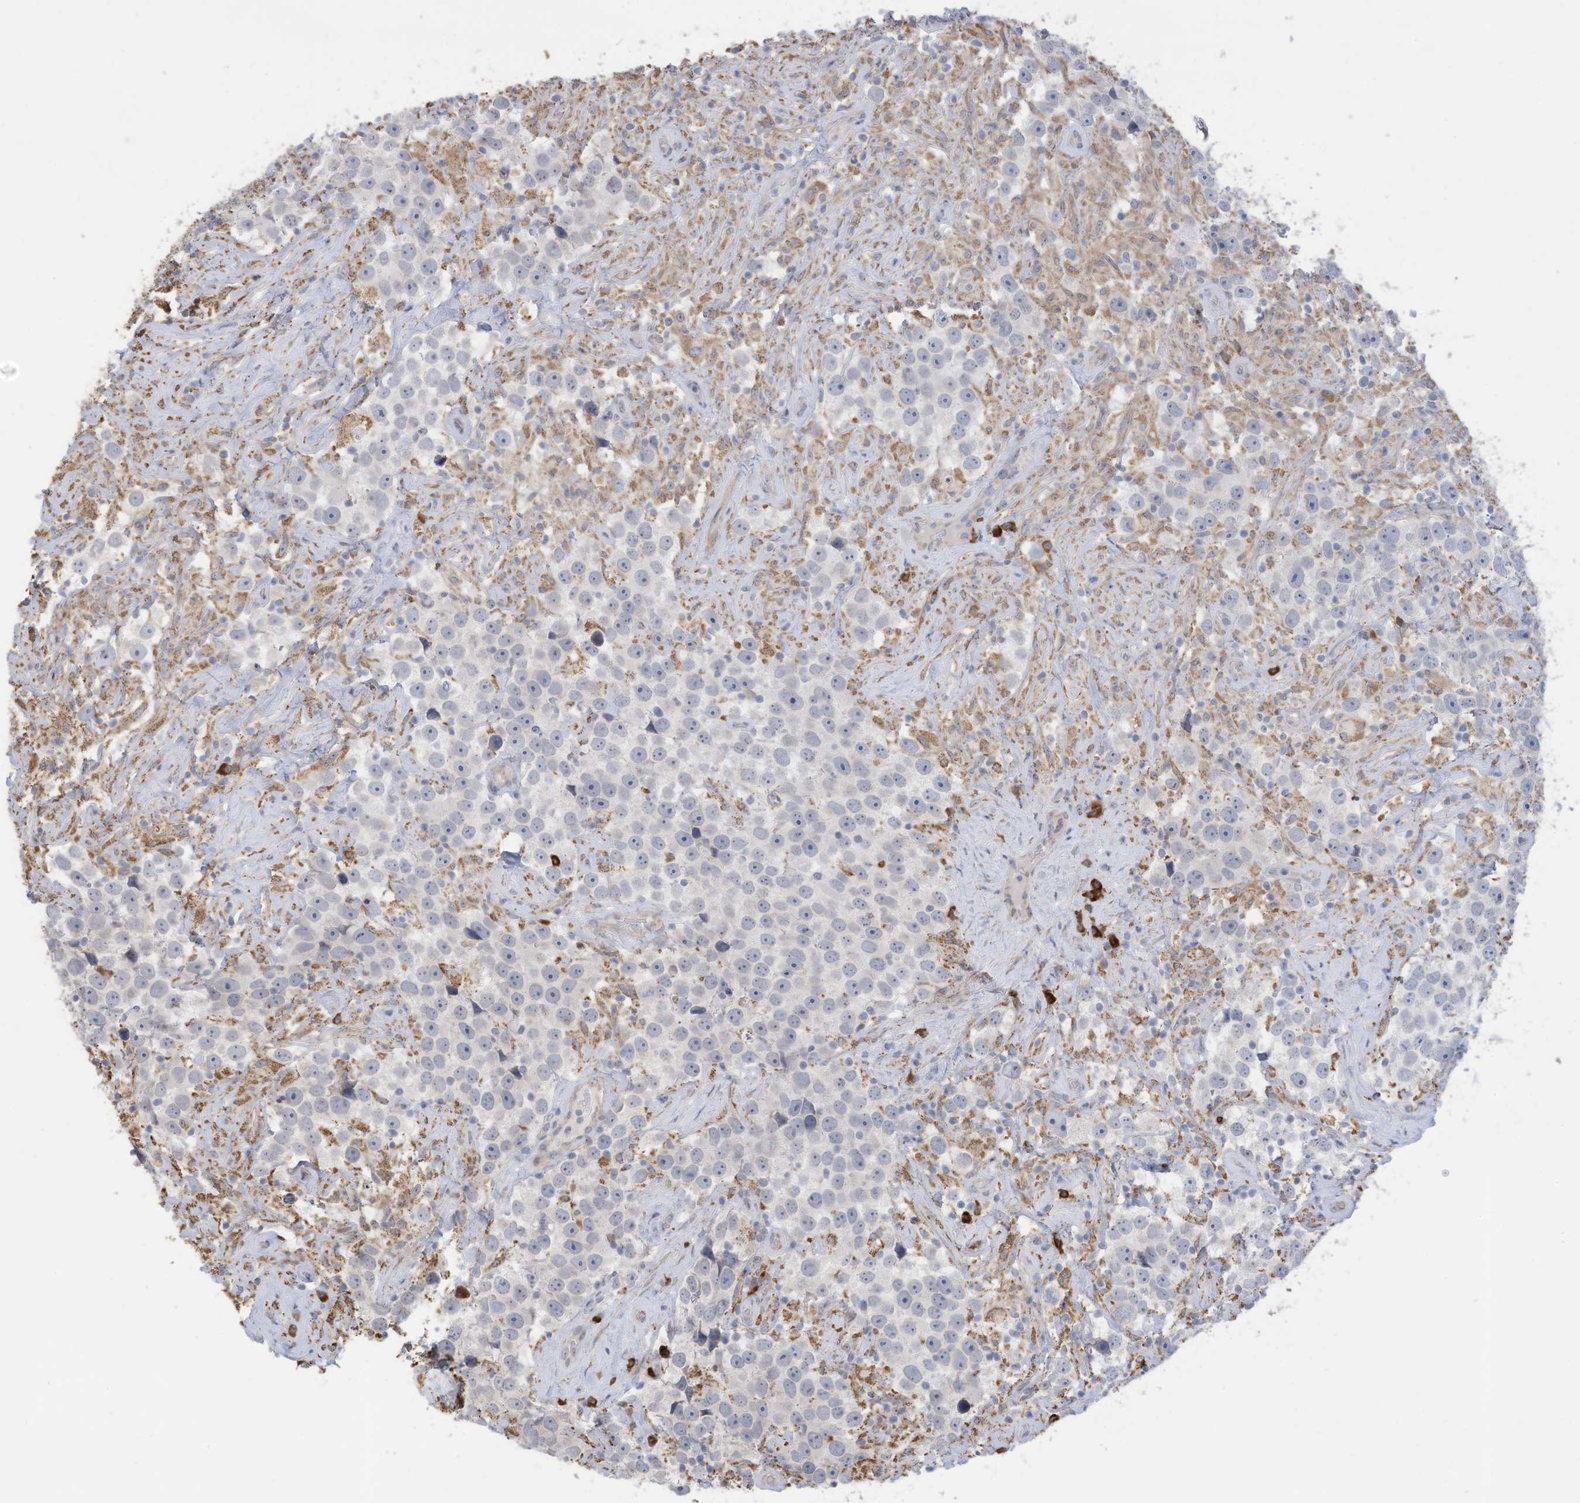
{"staining": {"intensity": "negative", "quantity": "none", "location": "none"}, "tissue": "testis cancer", "cell_type": "Tumor cells", "image_type": "cancer", "snomed": [{"axis": "morphology", "description": "Seminoma, NOS"}, {"axis": "topography", "description": "Testis"}], "caption": "Immunohistochemistry (IHC) of human testis cancer (seminoma) displays no staining in tumor cells. (Stains: DAB (3,3'-diaminobenzidine) IHC with hematoxylin counter stain, Microscopy: brightfield microscopy at high magnification).", "gene": "ZNF292", "patient": {"sex": "male", "age": 49}}